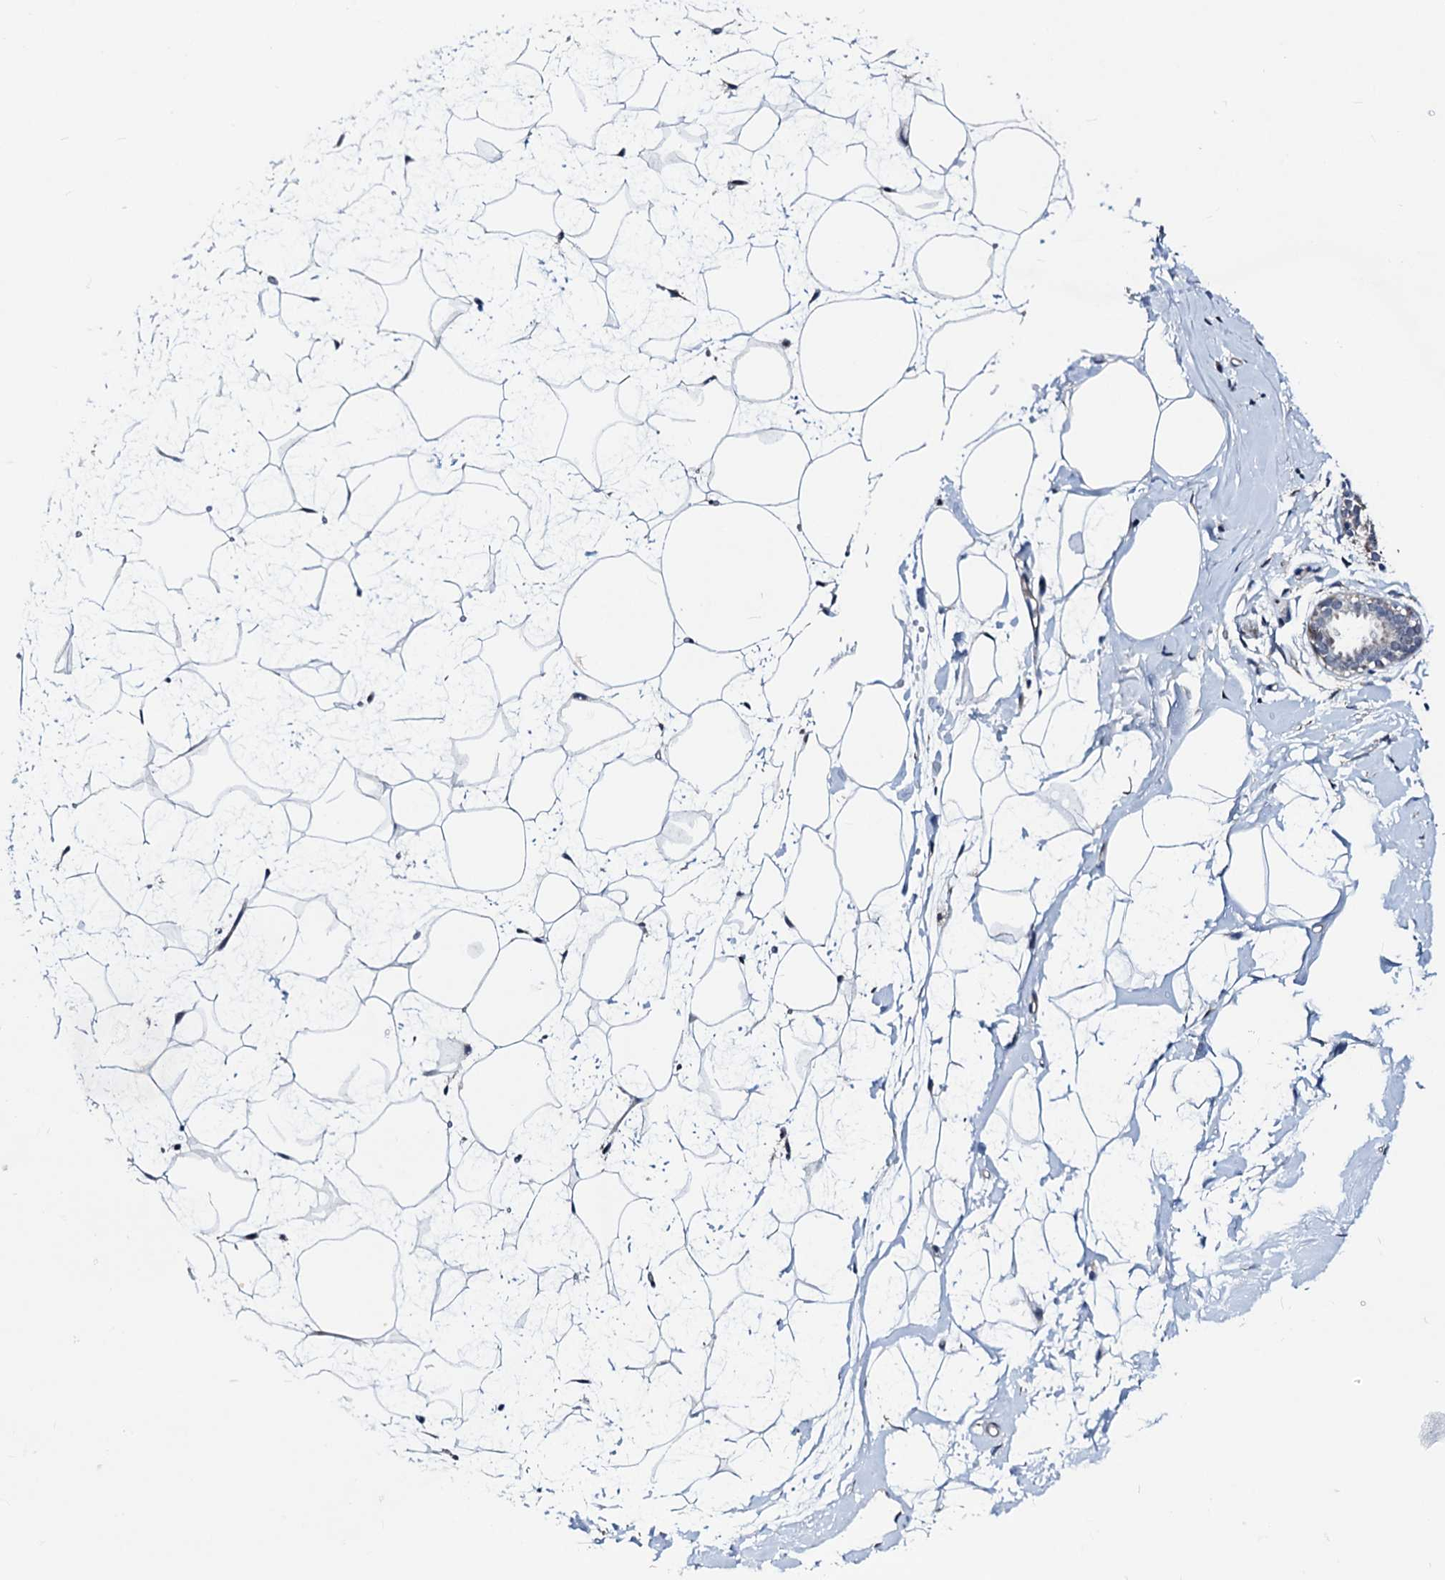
{"staining": {"intensity": "negative", "quantity": "none", "location": "none"}, "tissue": "breast", "cell_type": "Adipocytes", "image_type": "normal", "snomed": [{"axis": "morphology", "description": "Normal tissue, NOS"}, {"axis": "morphology", "description": "Adenoma, NOS"}, {"axis": "topography", "description": "Breast"}], "caption": "This image is of benign breast stained with immunohistochemistry (IHC) to label a protein in brown with the nuclei are counter-stained blue. There is no positivity in adipocytes.", "gene": "COA4", "patient": {"sex": "female", "age": 23}}